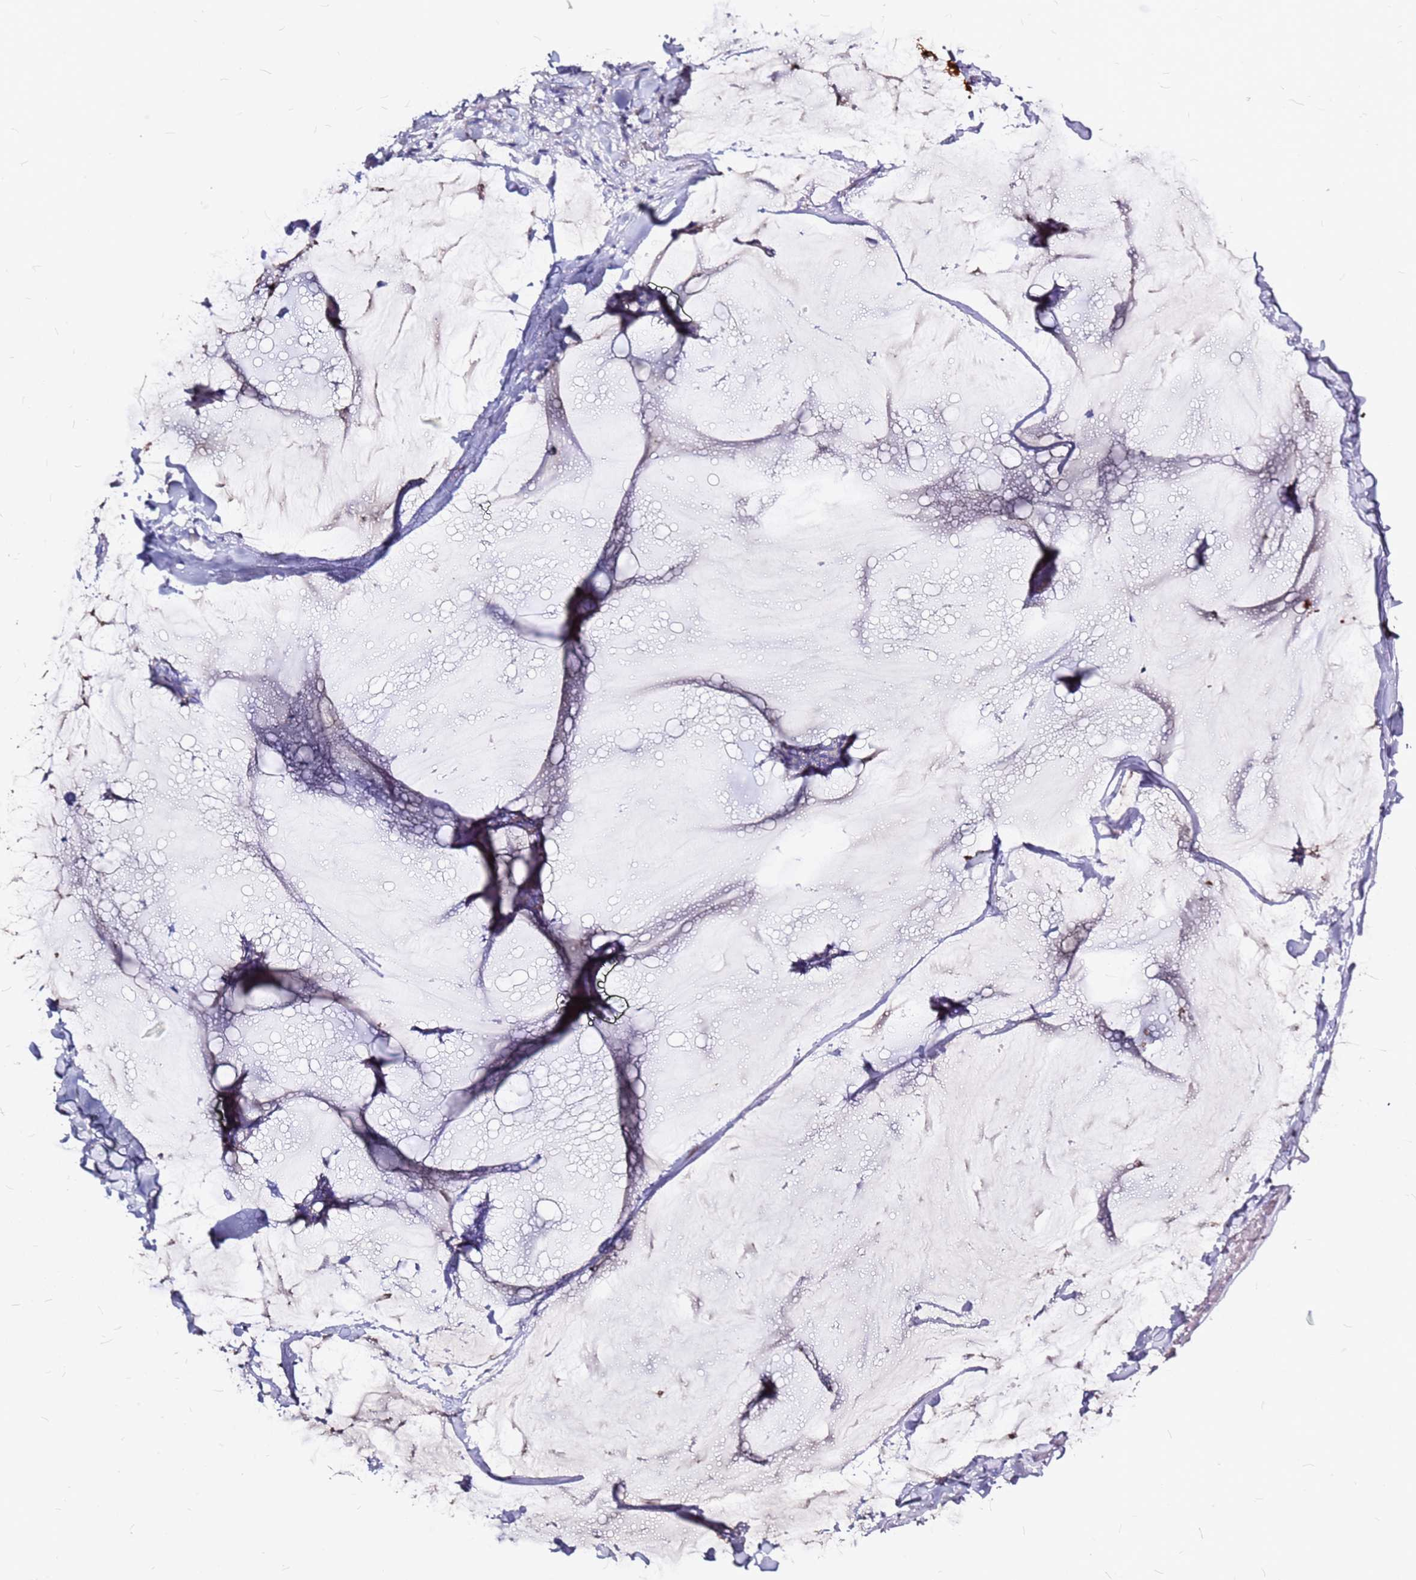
{"staining": {"intensity": "negative", "quantity": "none", "location": "none"}, "tissue": "breast cancer", "cell_type": "Tumor cells", "image_type": "cancer", "snomed": [{"axis": "morphology", "description": "Duct carcinoma"}, {"axis": "topography", "description": "Breast"}], "caption": "This histopathology image is of breast cancer stained with immunohistochemistry (IHC) to label a protein in brown with the nuclei are counter-stained blue. There is no expression in tumor cells. Nuclei are stained in blue.", "gene": "CASD1", "patient": {"sex": "female", "age": 93}}